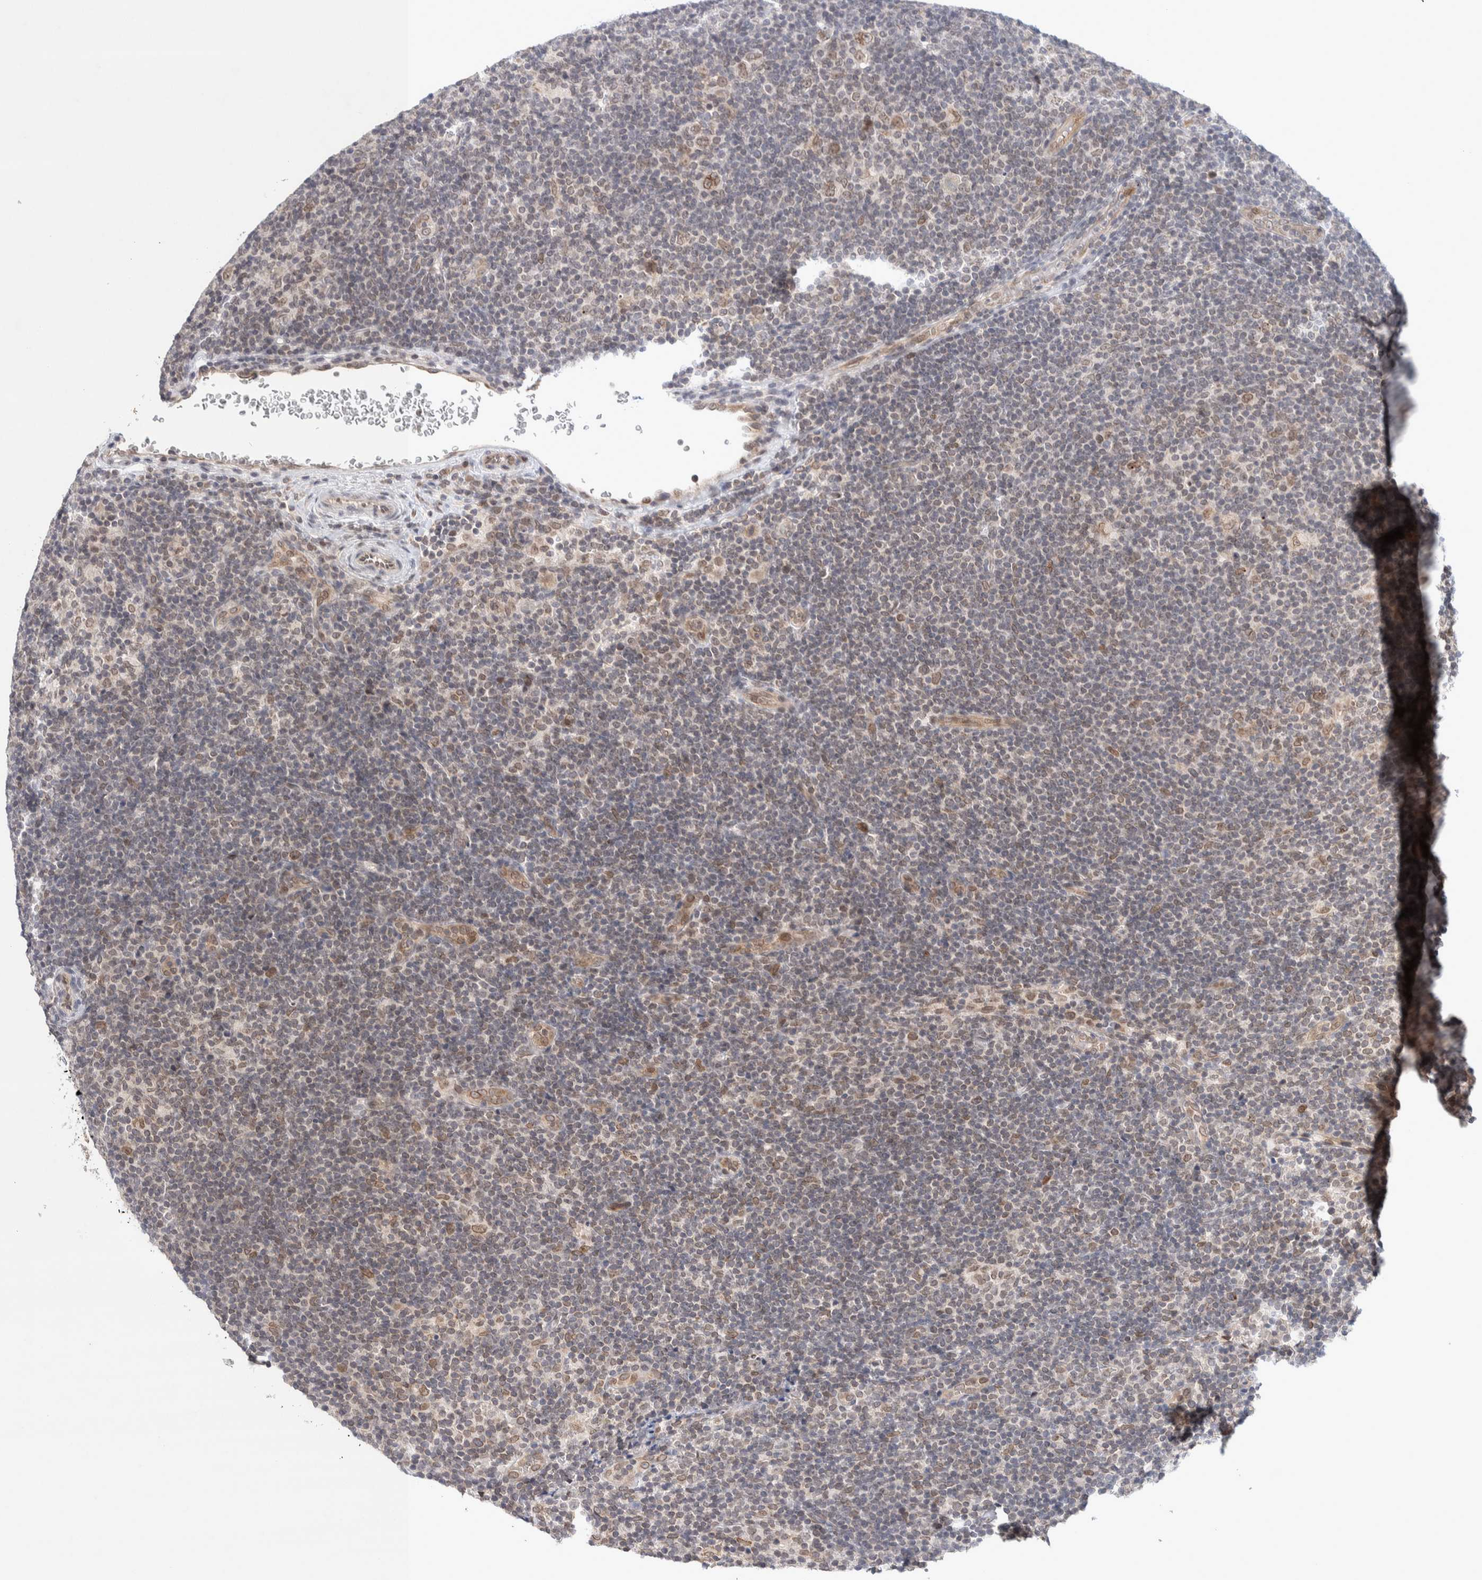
{"staining": {"intensity": "weak", "quantity": ">75%", "location": "cytoplasmic/membranous,nuclear"}, "tissue": "lymphoma", "cell_type": "Tumor cells", "image_type": "cancer", "snomed": [{"axis": "morphology", "description": "Hodgkin's disease, NOS"}, {"axis": "topography", "description": "Lymph node"}], "caption": "Protein staining displays weak cytoplasmic/membranous and nuclear expression in about >75% of tumor cells in lymphoma.", "gene": "CRAT", "patient": {"sex": "female", "age": 57}}